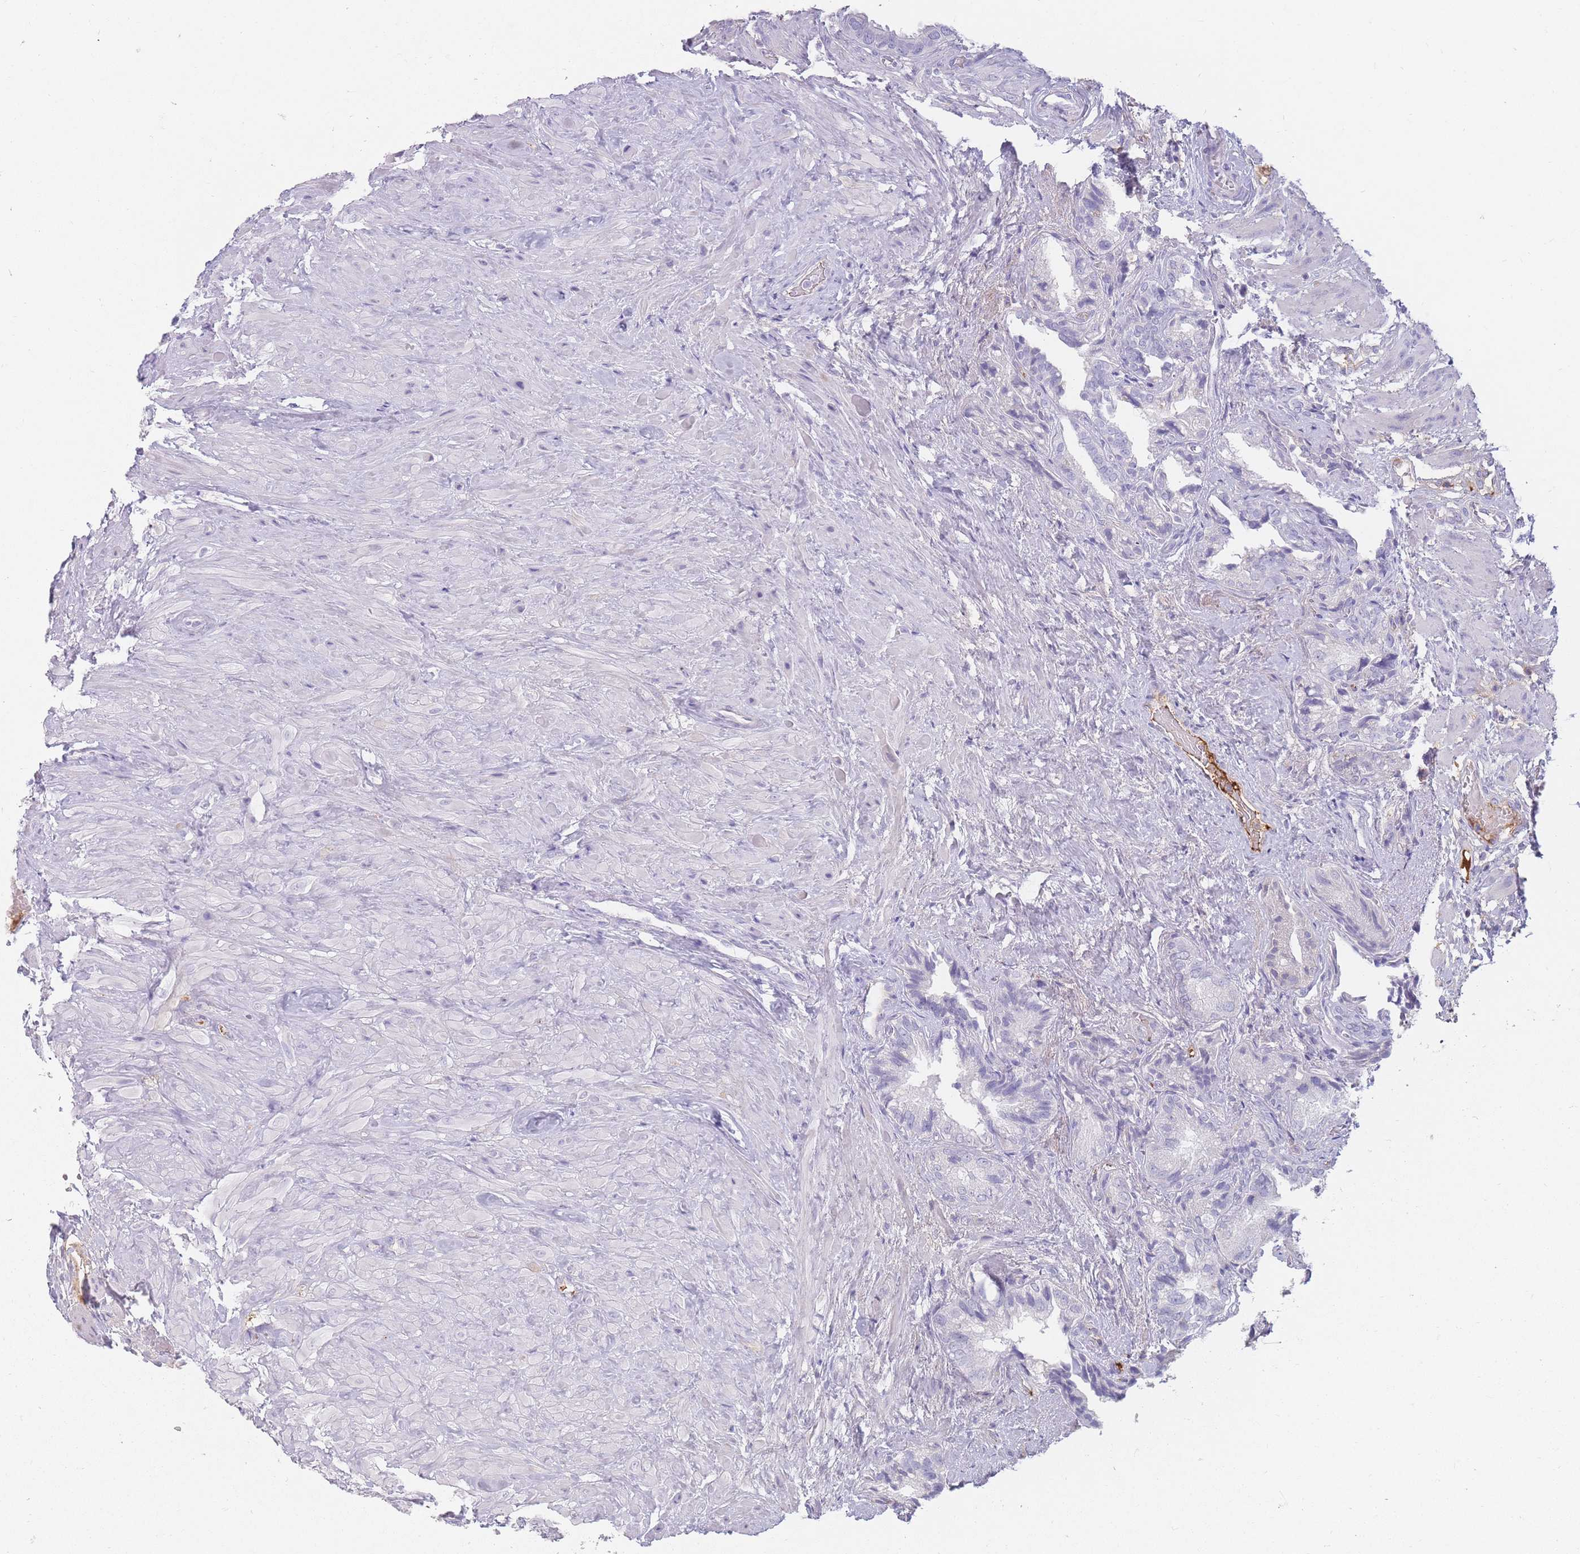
{"staining": {"intensity": "negative", "quantity": "none", "location": "none"}, "tissue": "seminal vesicle", "cell_type": "Glandular cells", "image_type": "normal", "snomed": [{"axis": "morphology", "description": "Normal tissue, NOS"}, {"axis": "topography", "description": "Seminal veicle"}, {"axis": "topography", "description": "Peripheral nerve tissue"}], "caption": "This is a micrograph of immunohistochemistry staining of benign seminal vesicle, which shows no expression in glandular cells. (DAB IHC with hematoxylin counter stain).", "gene": "PRG4", "patient": {"sex": "male", "age": 67}}